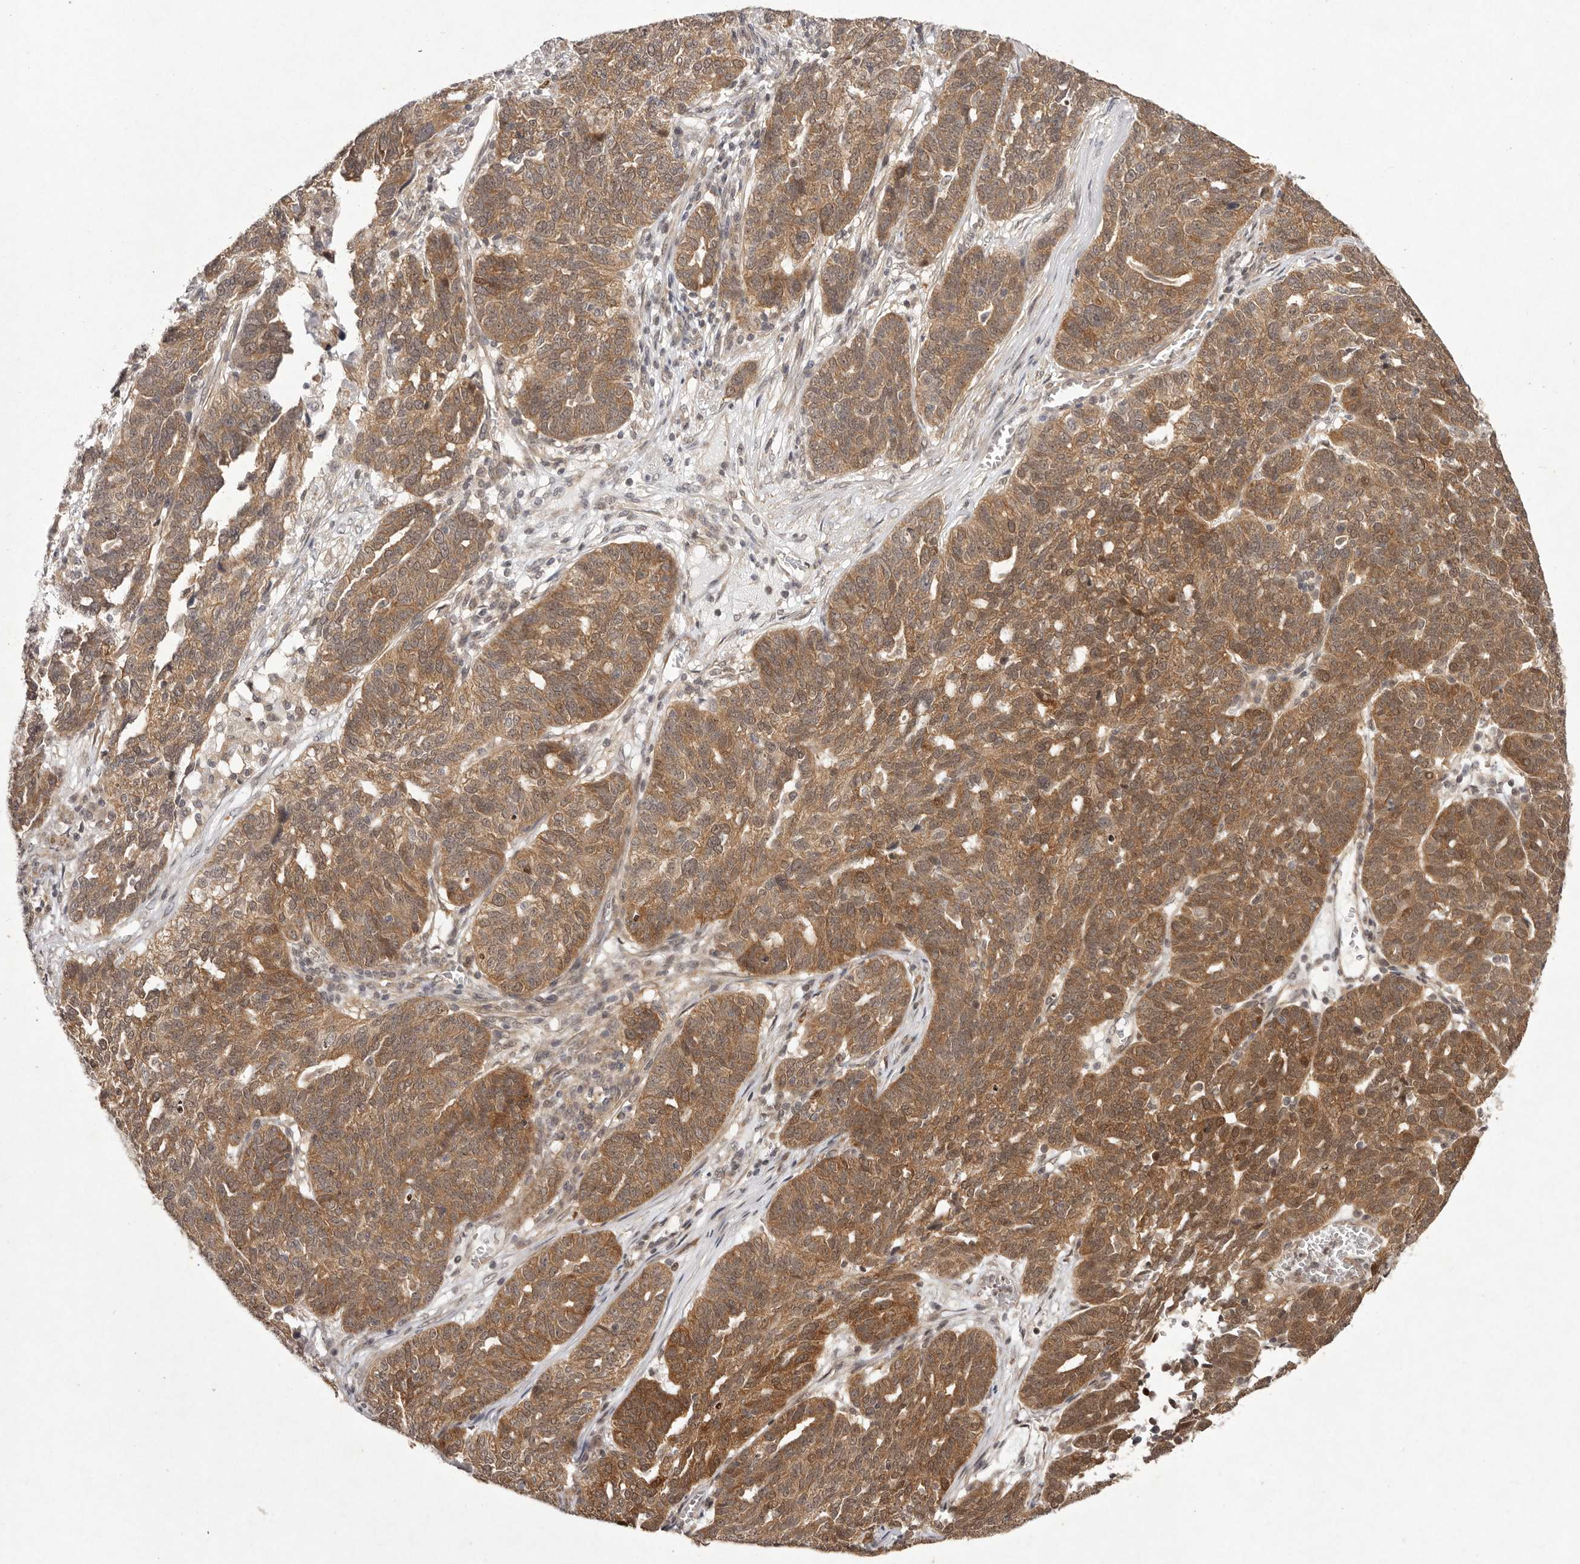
{"staining": {"intensity": "moderate", "quantity": ">75%", "location": "cytoplasmic/membranous"}, "tissue": "ovarian cancer", "cell_type": "Tumor cells", "image_type": "cancer", "snomed": [{"axis": "morphology", "description": "Cystadenocarcinoma, serous, NOS"}, {"axis": "topography", "description": "Ovary"}], "caption": "Protein staining of ovarian cancer (serous cystadenocarcinoma) tissue displays moderate cytoplasmic/membranous expression in approximately >75% of tumor cells.", "gene": "BUD31", "patient": {"sex": "female", "age": 59}}